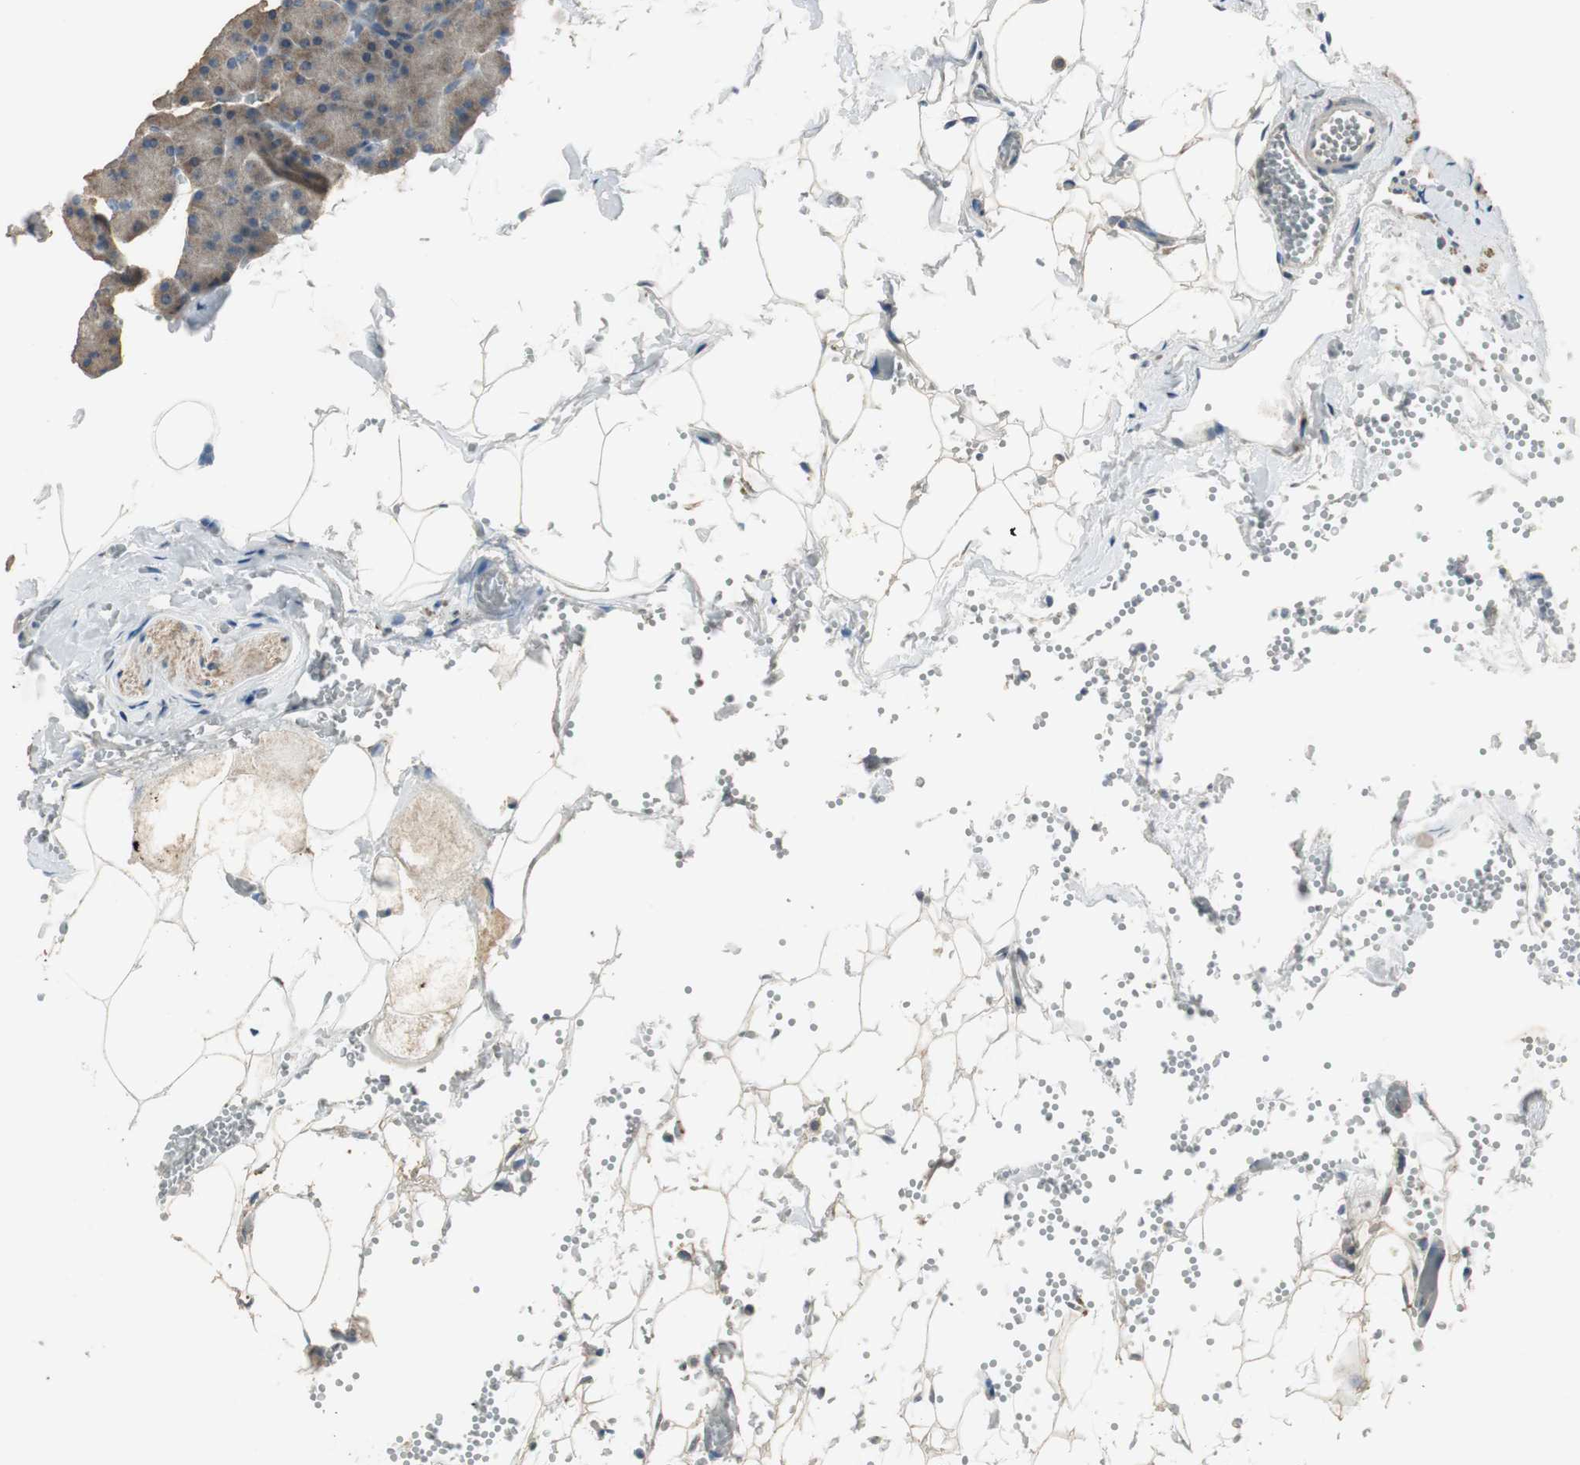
{"staining": {"intensity": "weak", "quantity": ">75%", "location": "cytoplasmic/membranous"}, "tissue": "pancreas", "cell_type": "Exocrine glandular cells", "image_type": "normal", "snomed": [{"axis": "morphology", "description": "Normal tissue, NOS"}, {"axis": "topography", "description": "Pancreas"}], "caption": "An image of pancreas stained for a protein reveals weak cytoplasmic/membranous brown staining in exocrine glandular cells. Immunohistochemistry (ihc) stains the protein in brown and the nuclei are stained blue.", "gene": "MSTO1", "patient": {"sex": "female", "age": 35}}